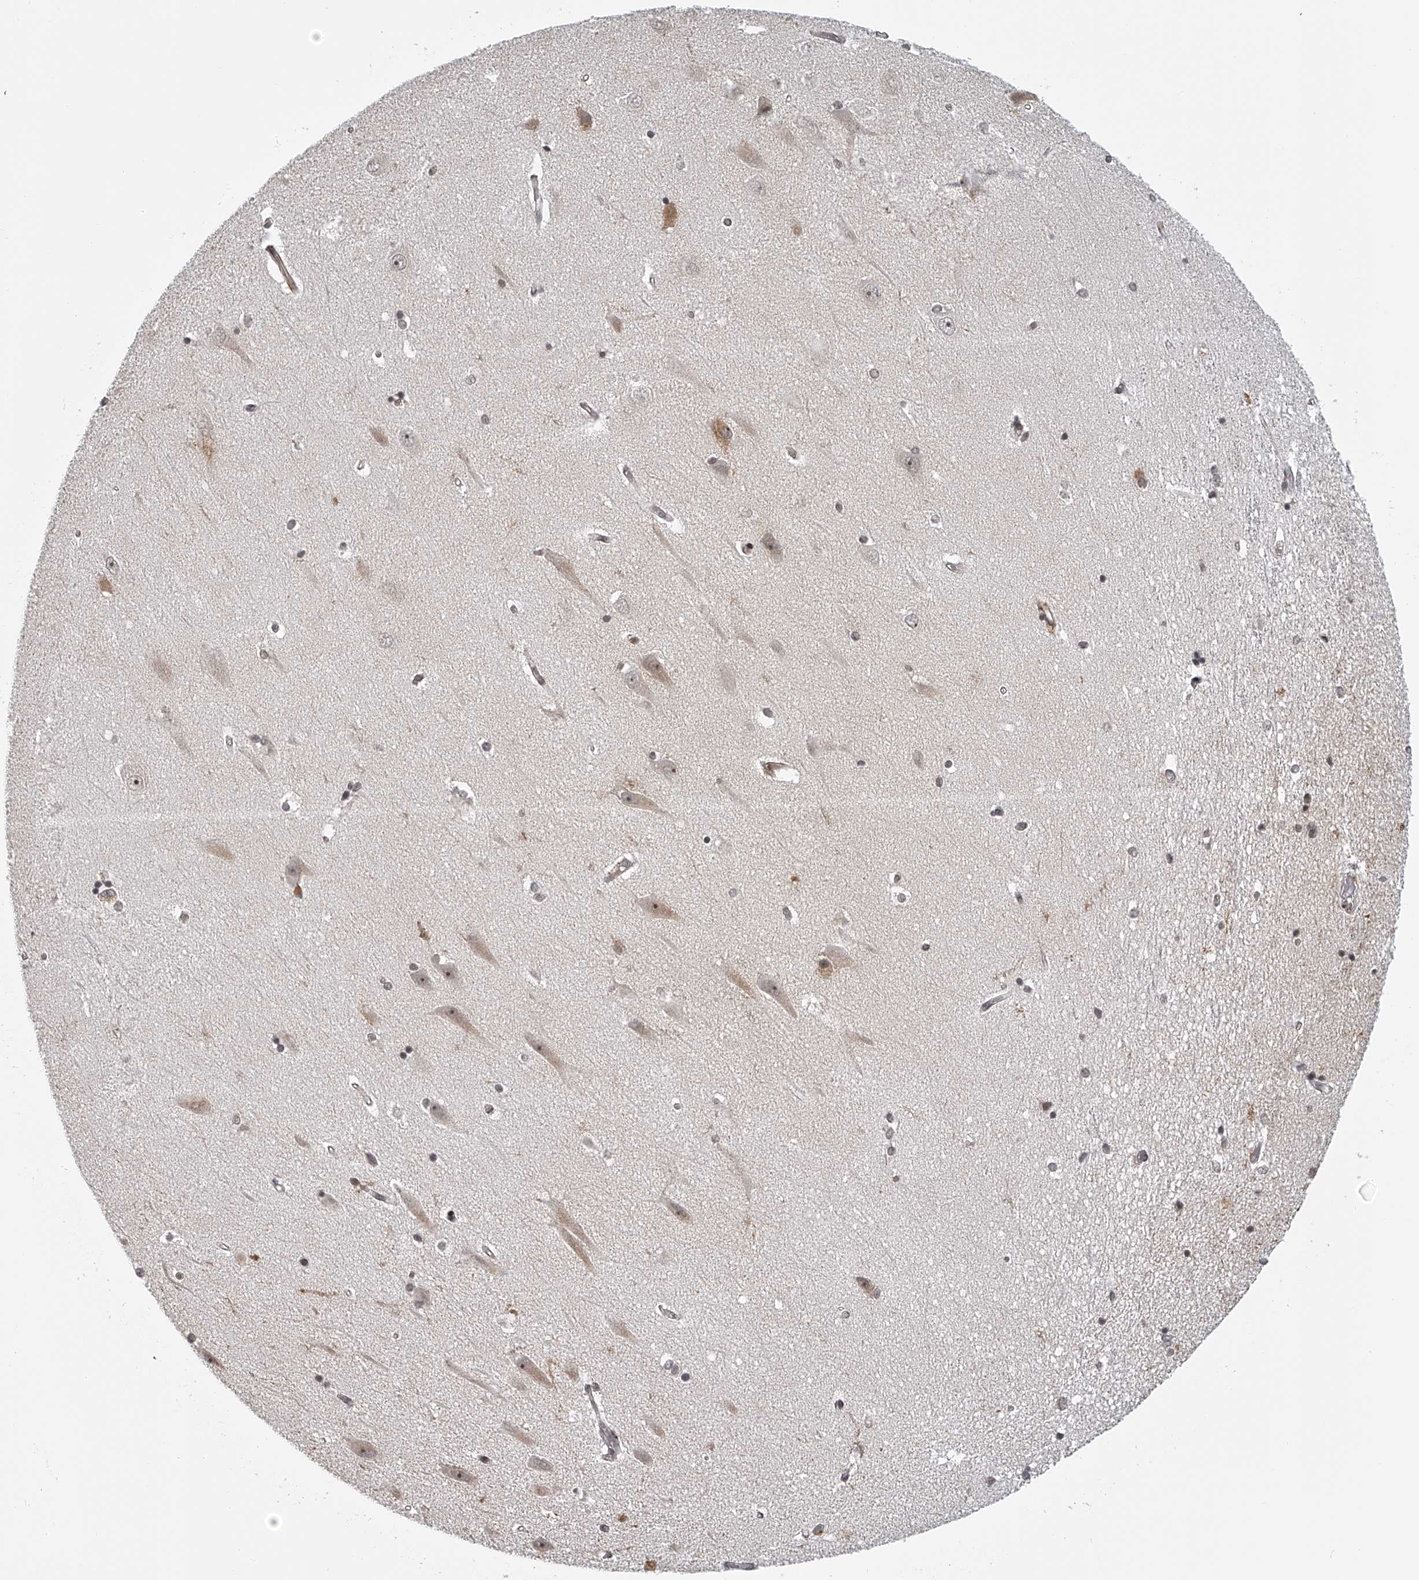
{"staining": {"intensity": "weak", "quantity": "<25%", "location": "cytoplasmic/membranous"}, "tissue": "hippocampus", "cell_type": "Glial cells", "image_type": "normal", "snomed": [{"axis": "morphology", "description": "Normal tissue, NOS"}, {"axis": "topography", "description": "Hippocampus"}], "caption": "The histopathology image displays no significant staining in glial cells of hippocampus.", "gene": "ODF2L", "patient": {"sex": "male", "age": 45}}